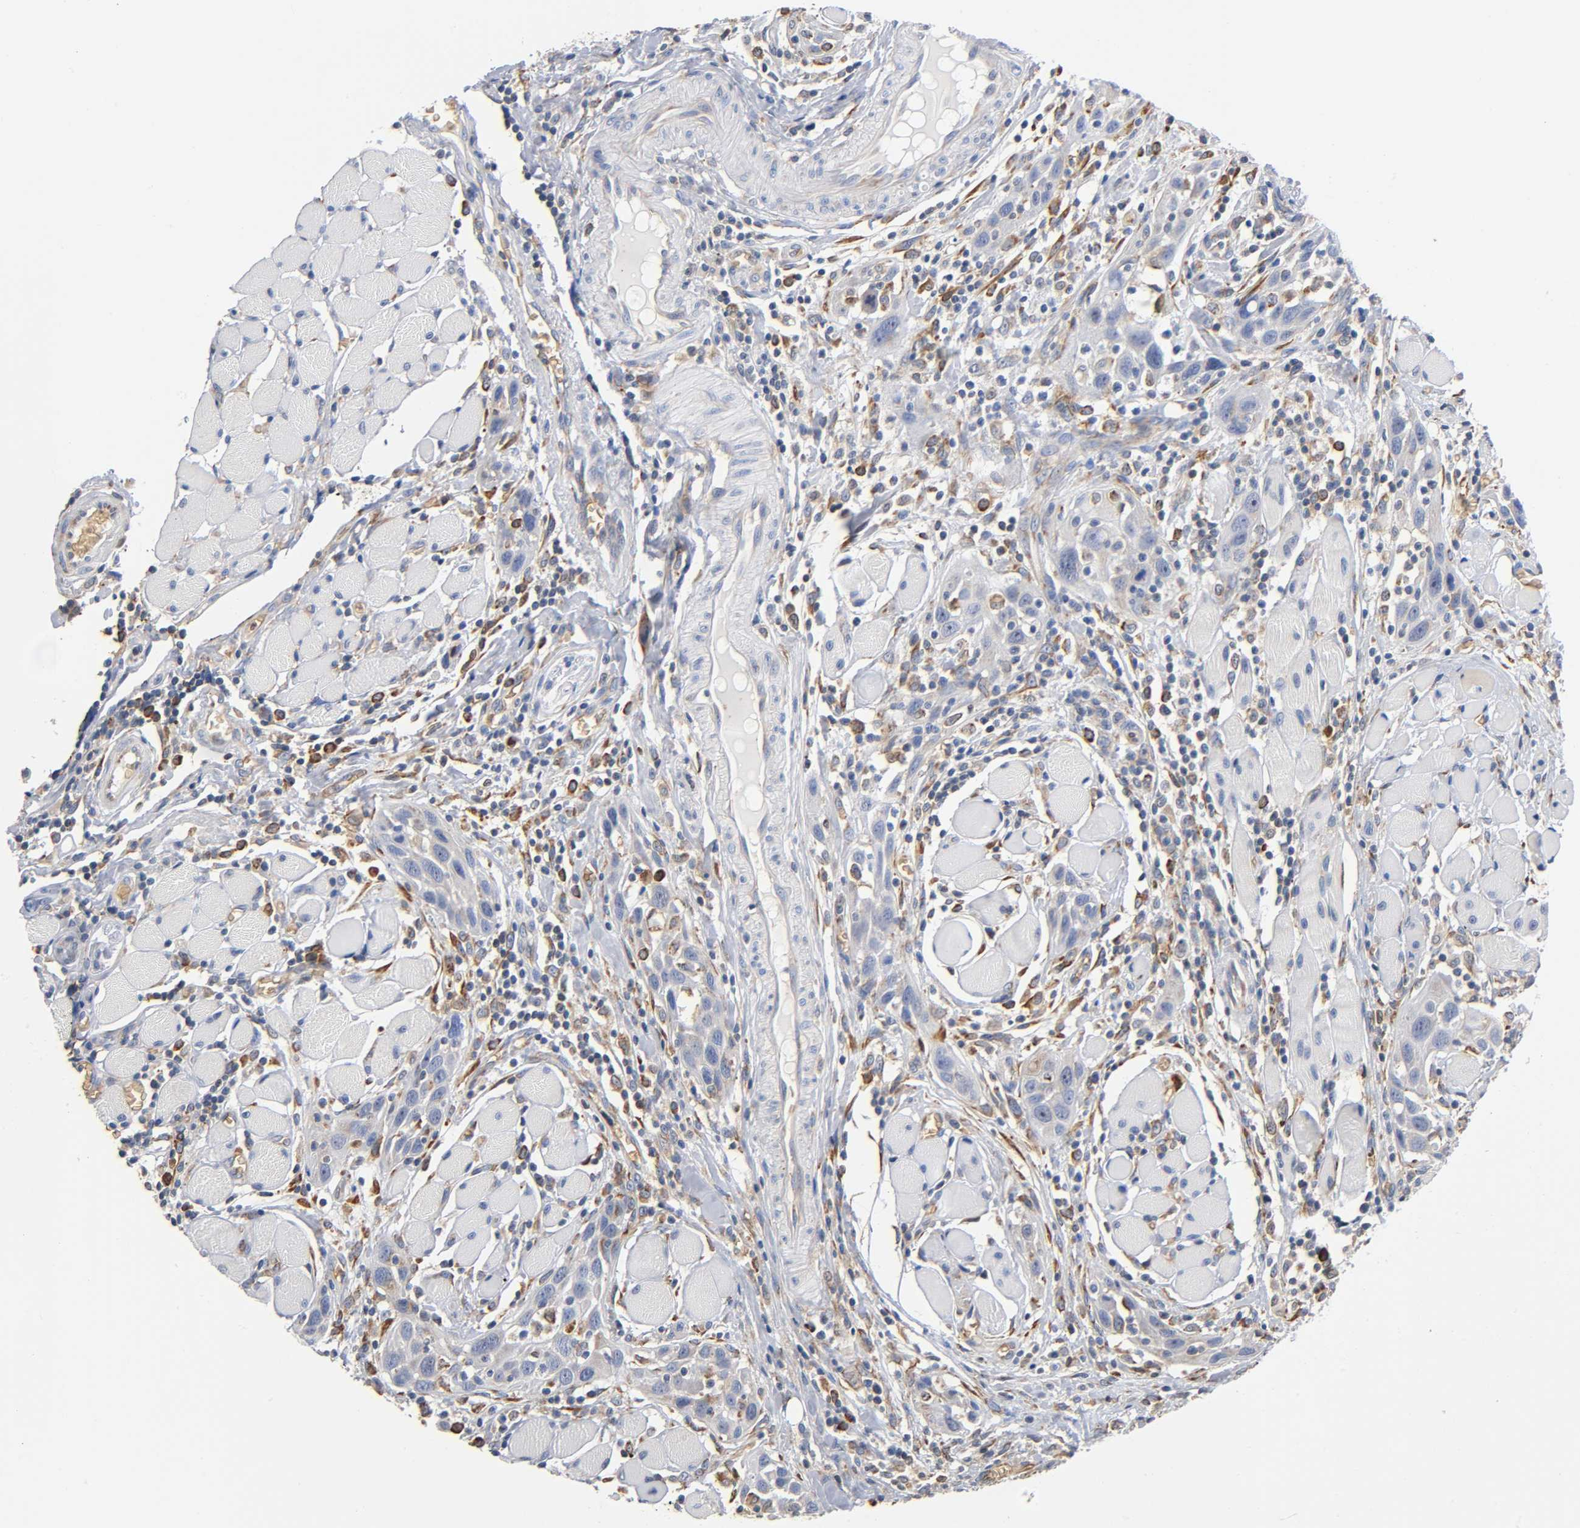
{"staining": {"intensity": "negative", "quantity": "none", "location": "none"}, "tissue": "head and neck cancer", "cell_type": "Tumor cells", "image_type": "cancer", "snomed": [{"axis": "morphology", "description": "Squamous cell carcinoma, NOS"}, {"axis": "topography", "description": "Oral tissue"}, {"axis": "topography", "description": "Head-Neck"}], "caption": "Human head and neck cancer (squamous cell carcinoma) stained for a protein using immunohistochemistry (IHC) displays no staining in tumor cells.", "gene": "UCKL1", "patient": {"sex": "female", "age": 50}}